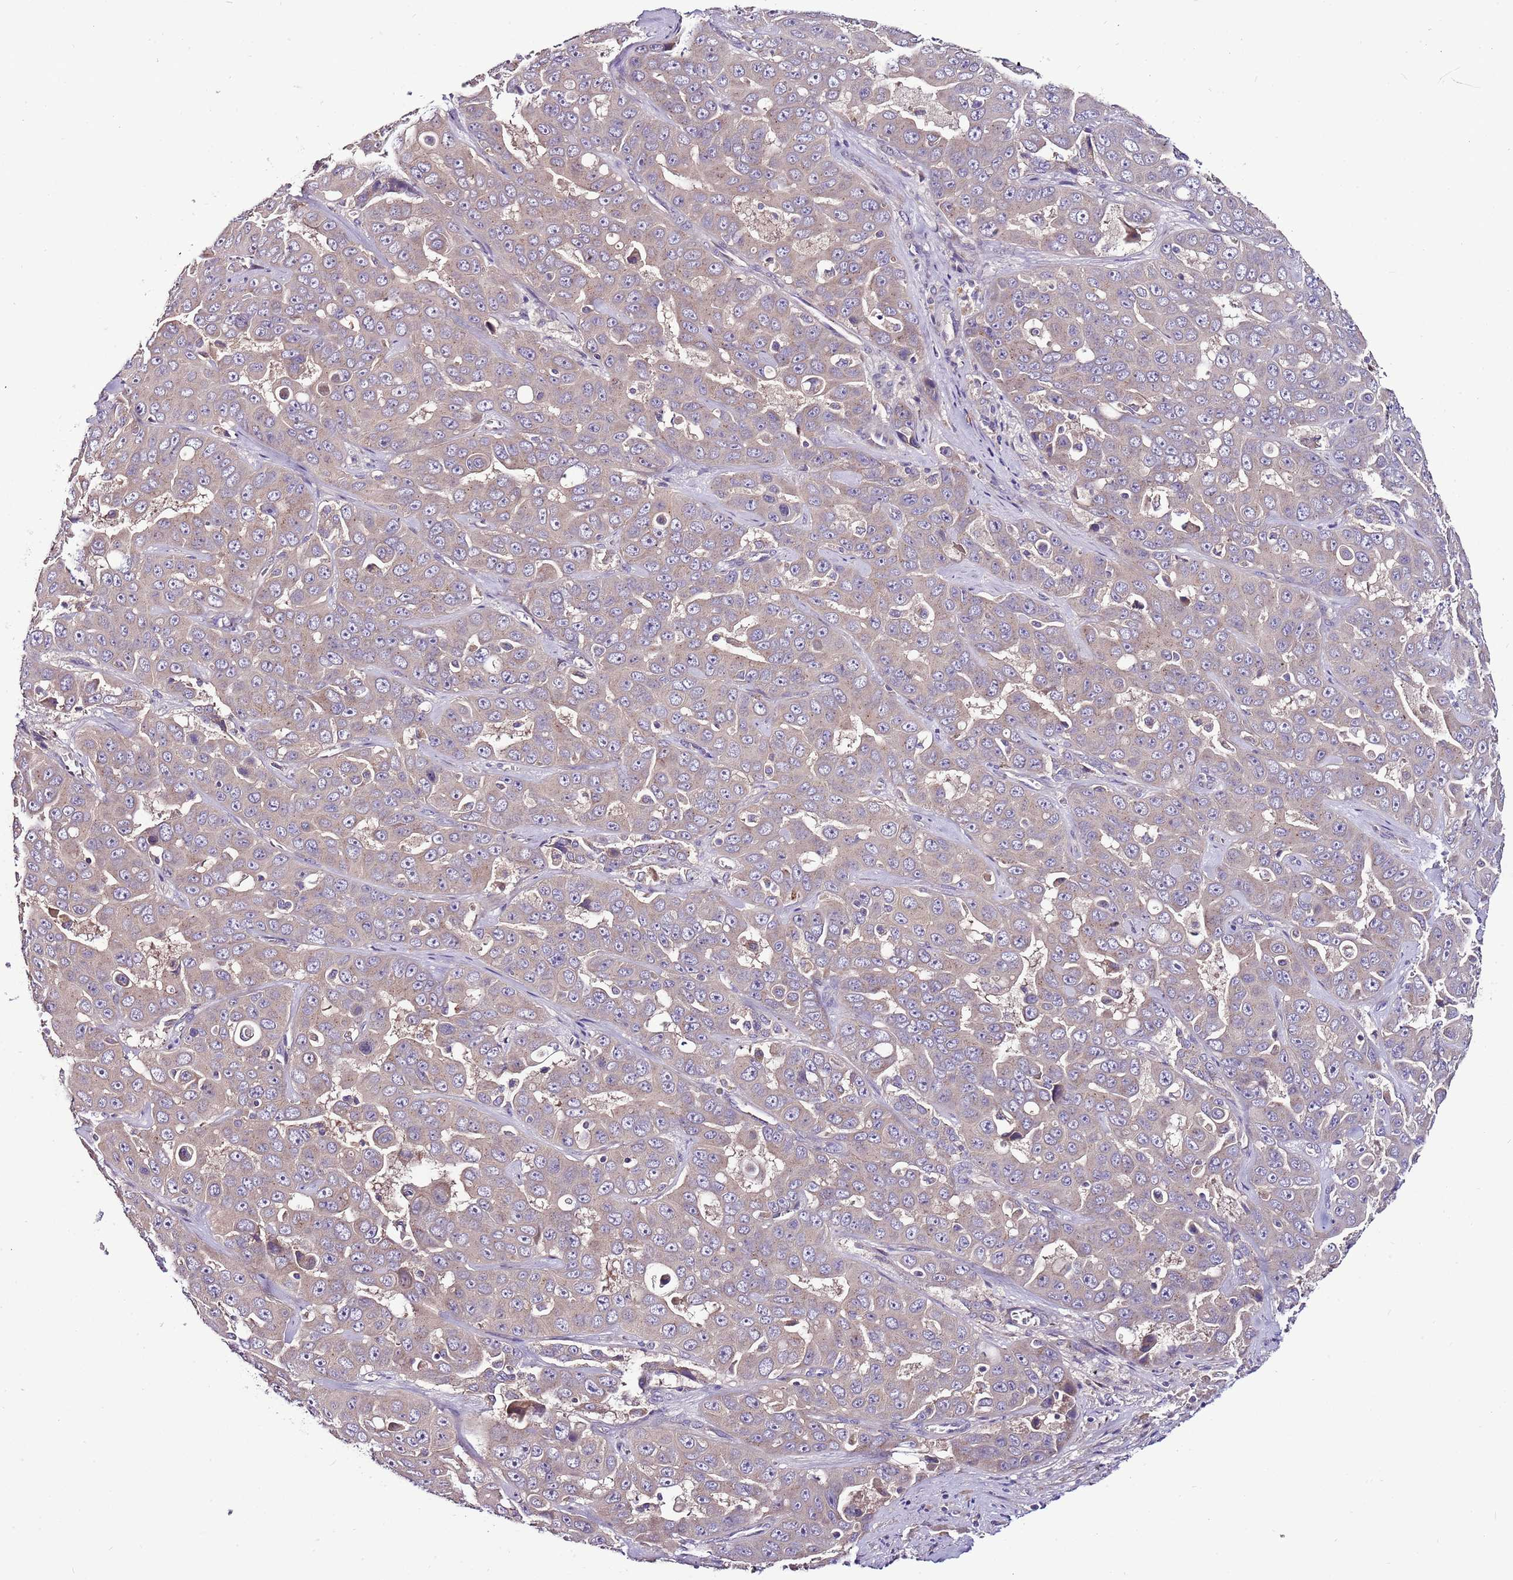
{"staining": {"intensity": "weak", "quantity": "<25%", "location": "cytoplasmic/membranous"}, "tissue": "liver cancer", "cell_type": "Tumor cells", "image_type": "cancer", "snomed": [{"axis": "morphology", "description": "Cholangiocarcinoma"}, {"axis": "topography", "description": "Liver"}], "caption": "IHC image of neoplastic tissue: cholangiocarcinoma (liver) stained with DAB displays no significant protein expression in tumor cells.", "gene": "FAM20A", "patient": {"sex": "female", "age": 52}}